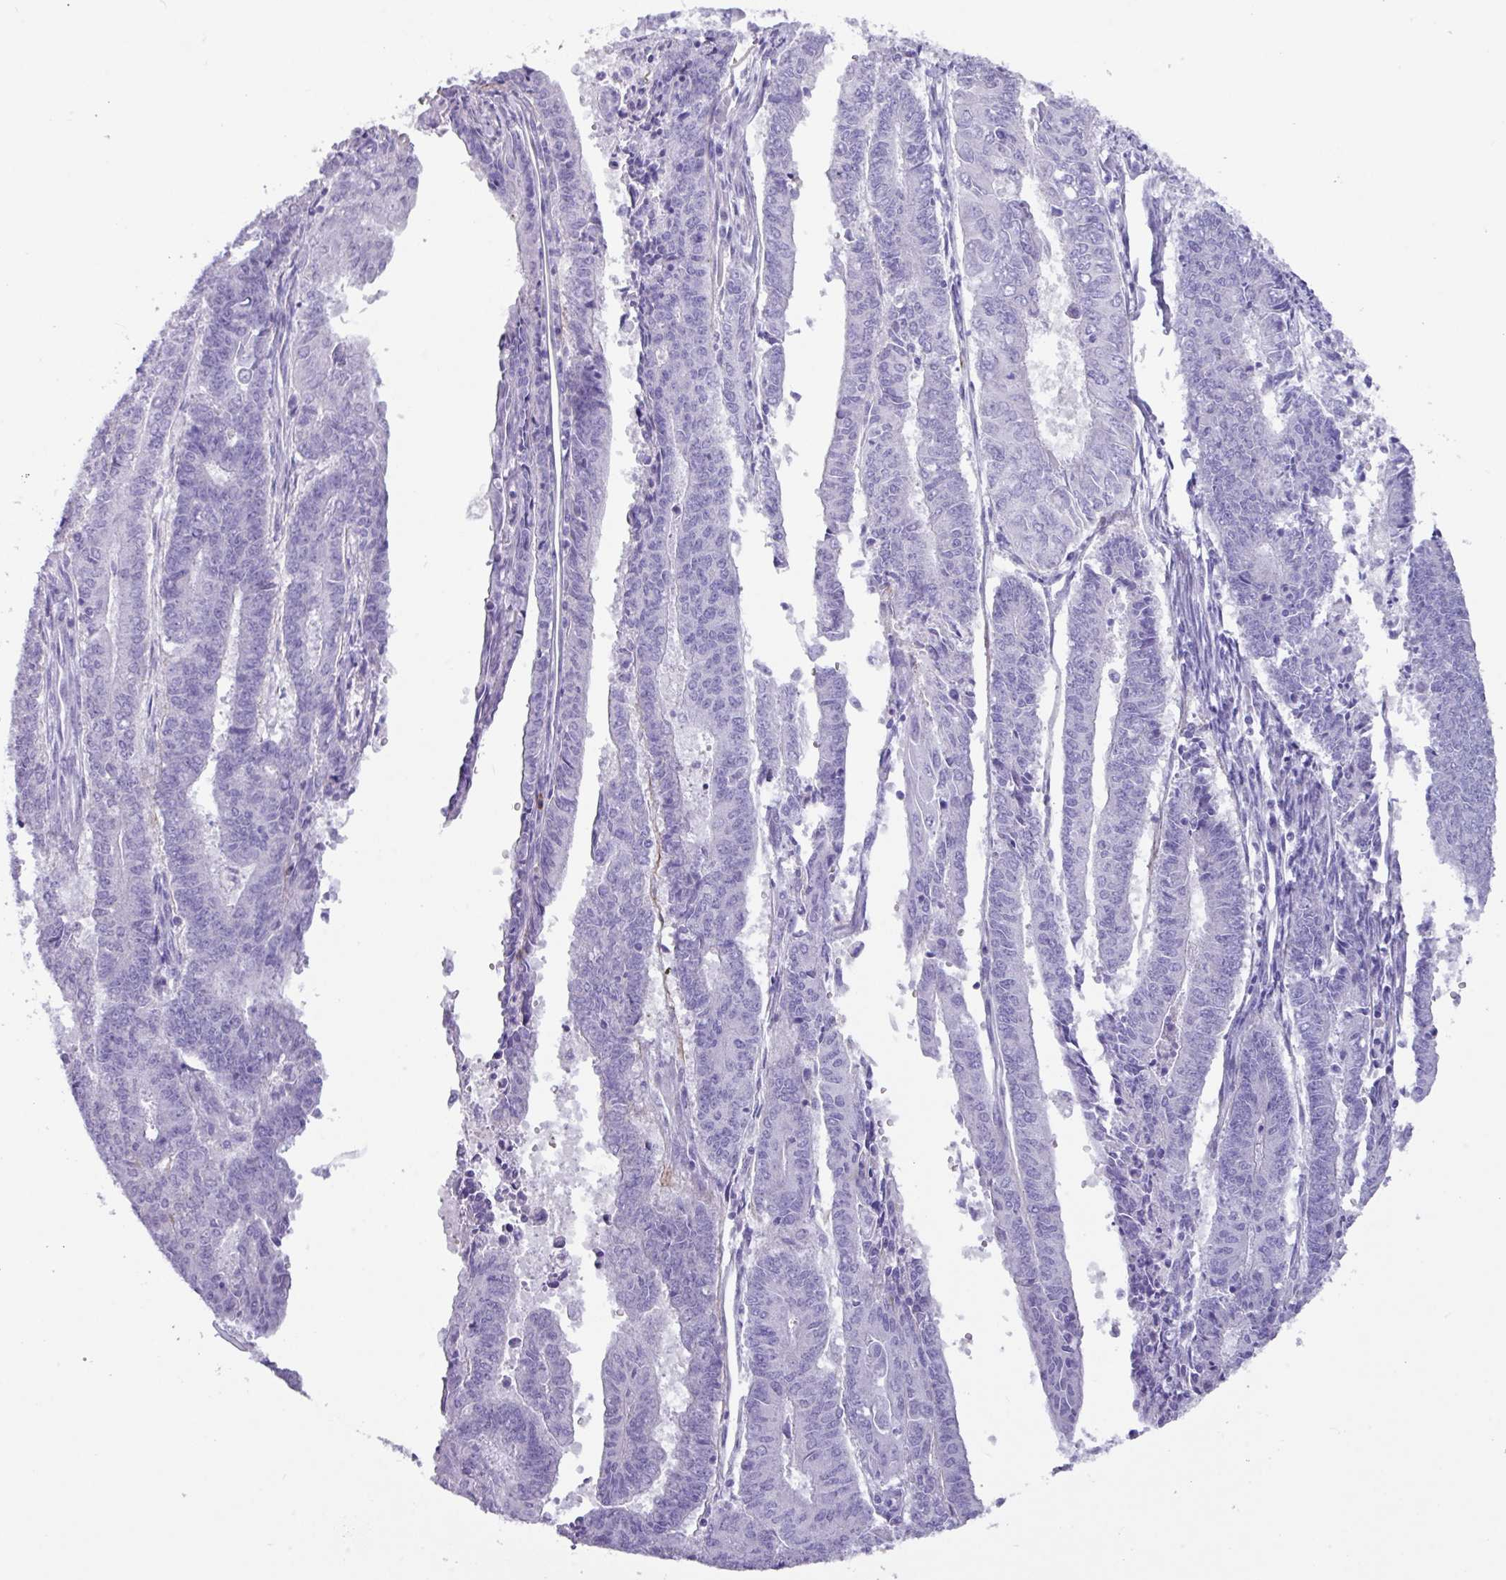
{"staining": {"intensity": "negative", "quantity": "none", "location": "none"}, "tissue": "endometrial cancer", "cell_type": "Tumor cells", "image_type": "cancer", "snomed": [{"axis": "morphology", "description": "Adenocarcinoma, NOS"}, {"axis": "topography", "description": "Endometrium"}], "caption": "Endometrial cancer (adenocarcinoma) was stained to show a protein in brown. There is no significant positivity in tumor cells. Nuclei are stained in blue.", "gene": "ZNF524", "patient": {"sex": "female", "age": 59}}